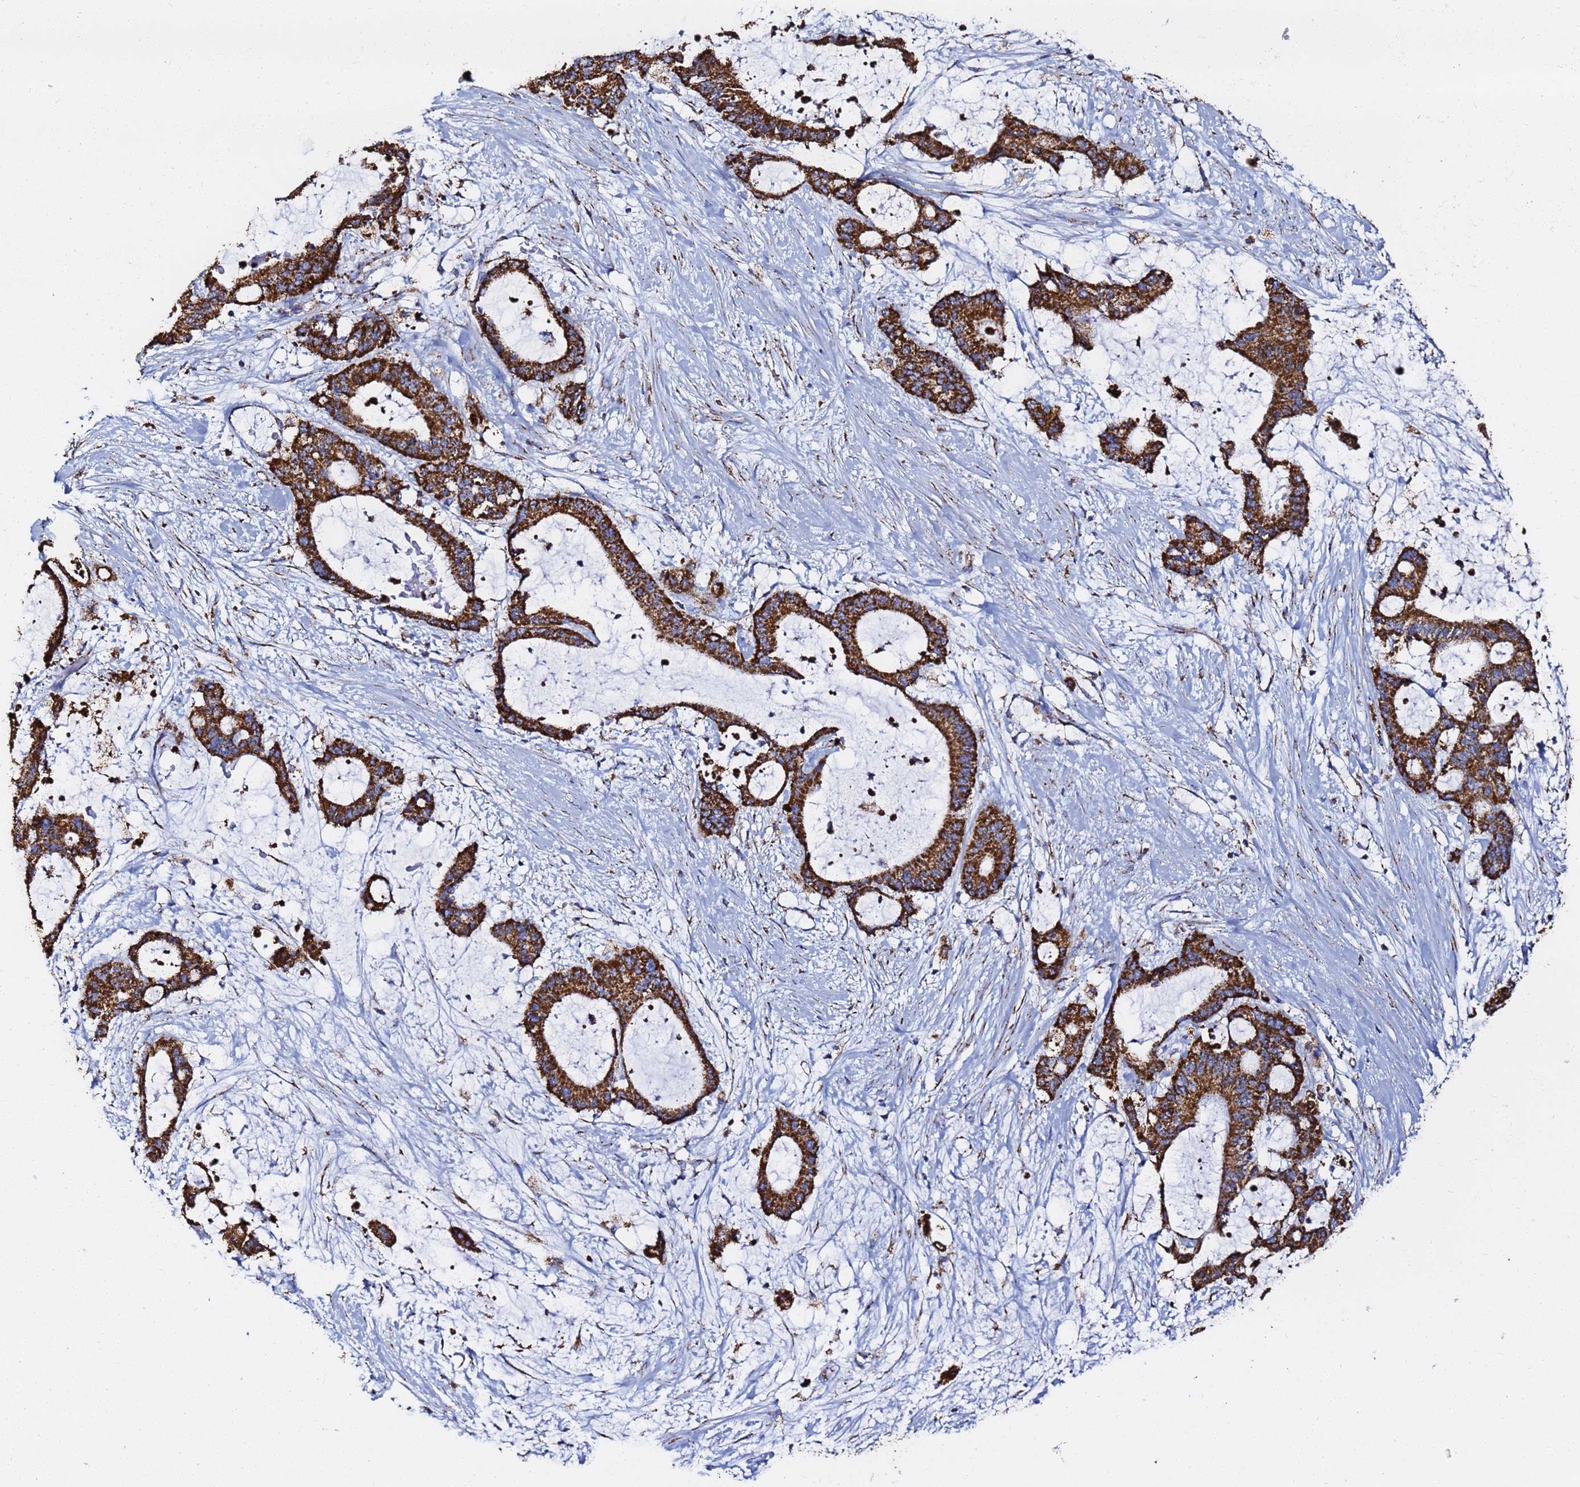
{"staining": {"intensity": "strong", "quantity": ">75%", "location": "cytoplasmic/membranous"}, "tissue": "liver cancer", "cell_type": "Tumor cells", "image_type": "cancer", "snomed": [{"axis": "morphology", "description": "Normal tissue, NOS"}, {"axis": "morphology", "description": "Cholangiocarcinoma"}, {"axis": "topography", "description": "Liver"}, {"axis": "topography", "description": "Peripheral nerve tissue"}], "caption": "Immunohistochemical staining of liver cancer (cholangiocarcinoma) shows strong cytoplasmic/membranous protein positivity in approximately >75% of tumor cells.", "gene": "PHB2", "patient": {"sex": "female", "age": 73}}